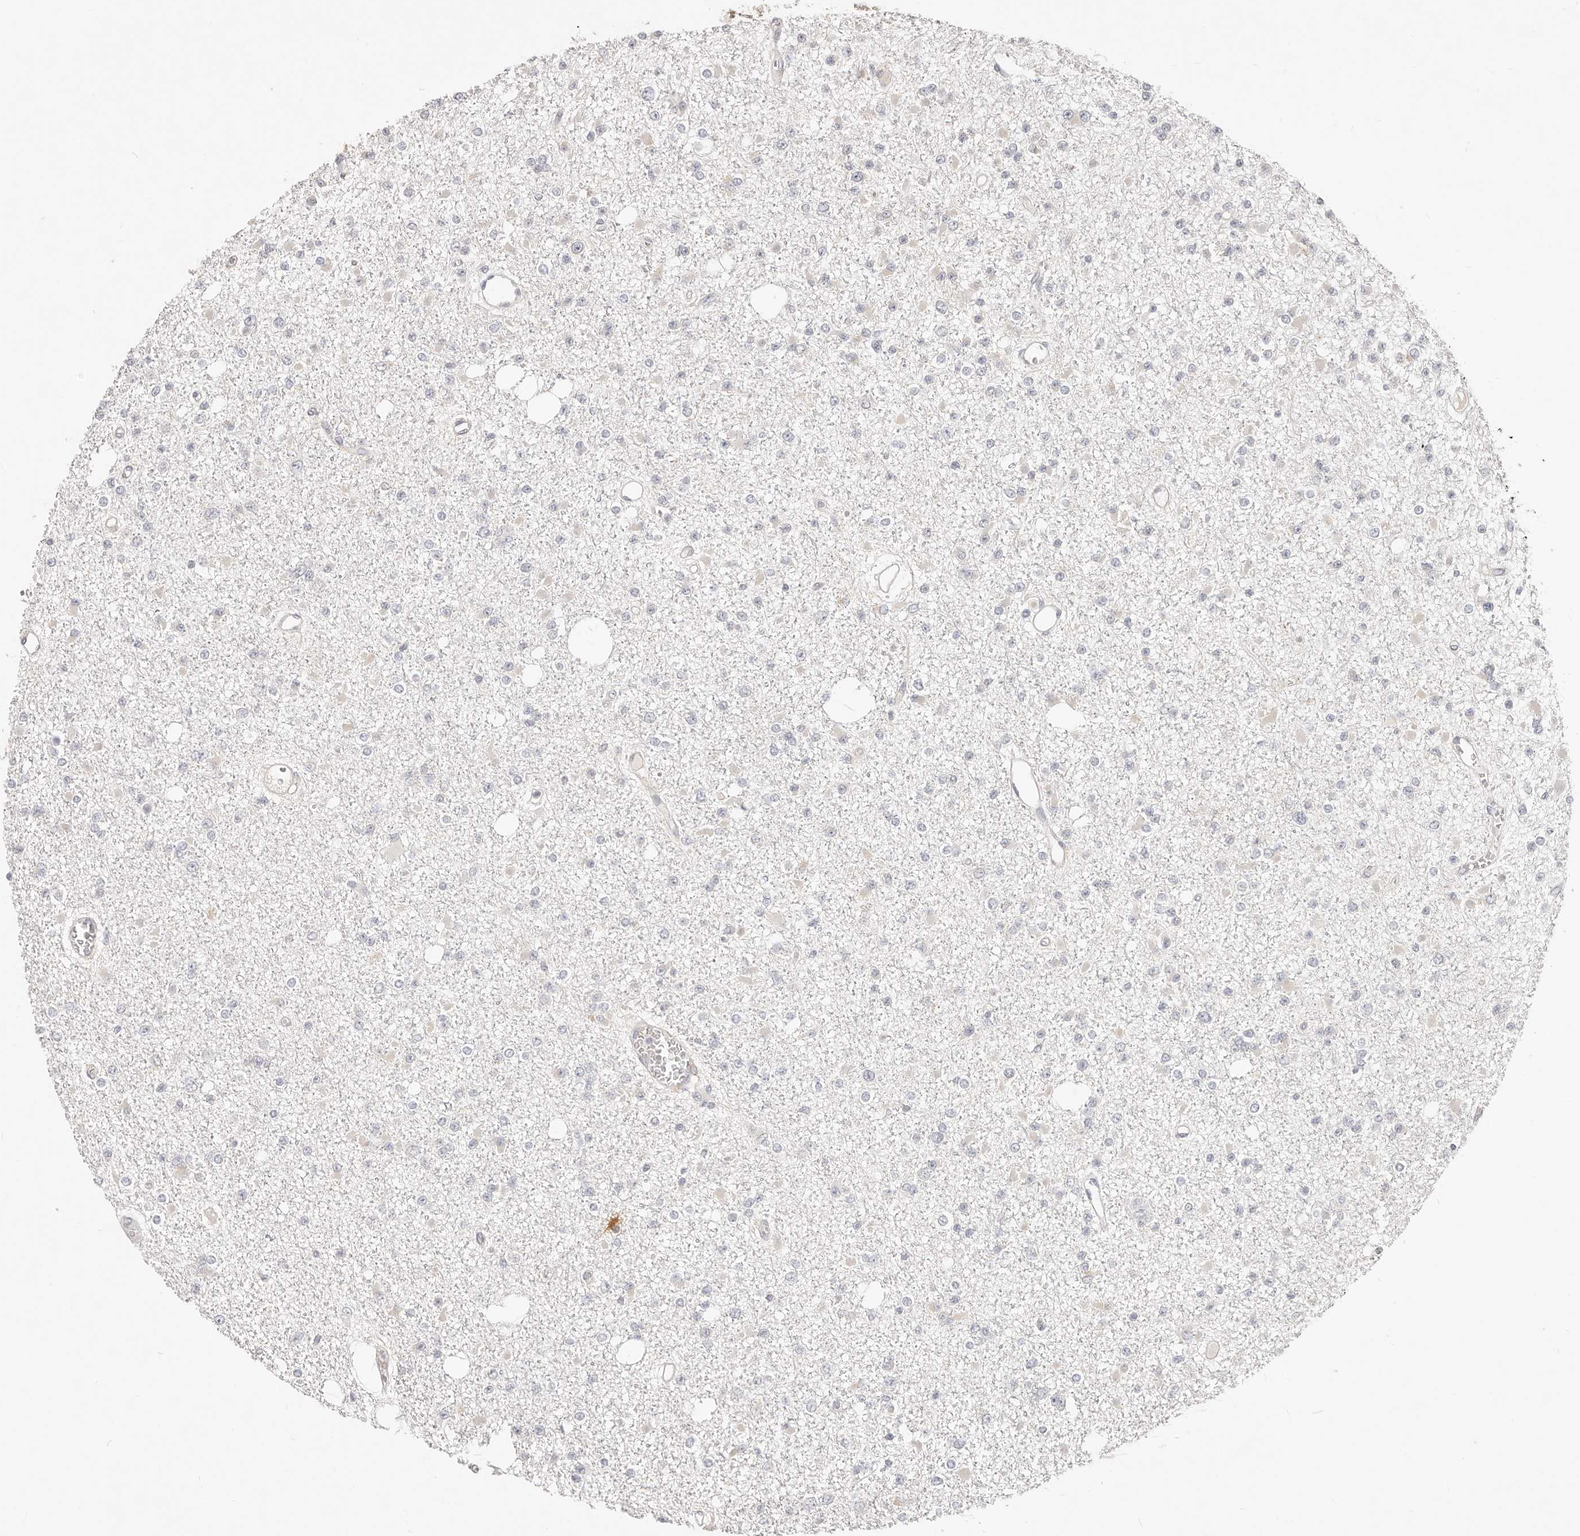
{"staining": {"intensity": "negative", "quantity": "none", "location": "none"}, "tissue": "glioma", "cell_type": "Tumor cells", "image_type": "cancer", "snomed": [{"axis": "morphology", "description": "Glioma, malignant, Low grade"}, {"axis": "topography", "description": "Brain"}], "caption": "This is an immunohistochemistry histopathology image of glioma. There is no expression in tumor cells.", "gene": "DTNBP1", "patient": {"sex": "female", "age": 22}}